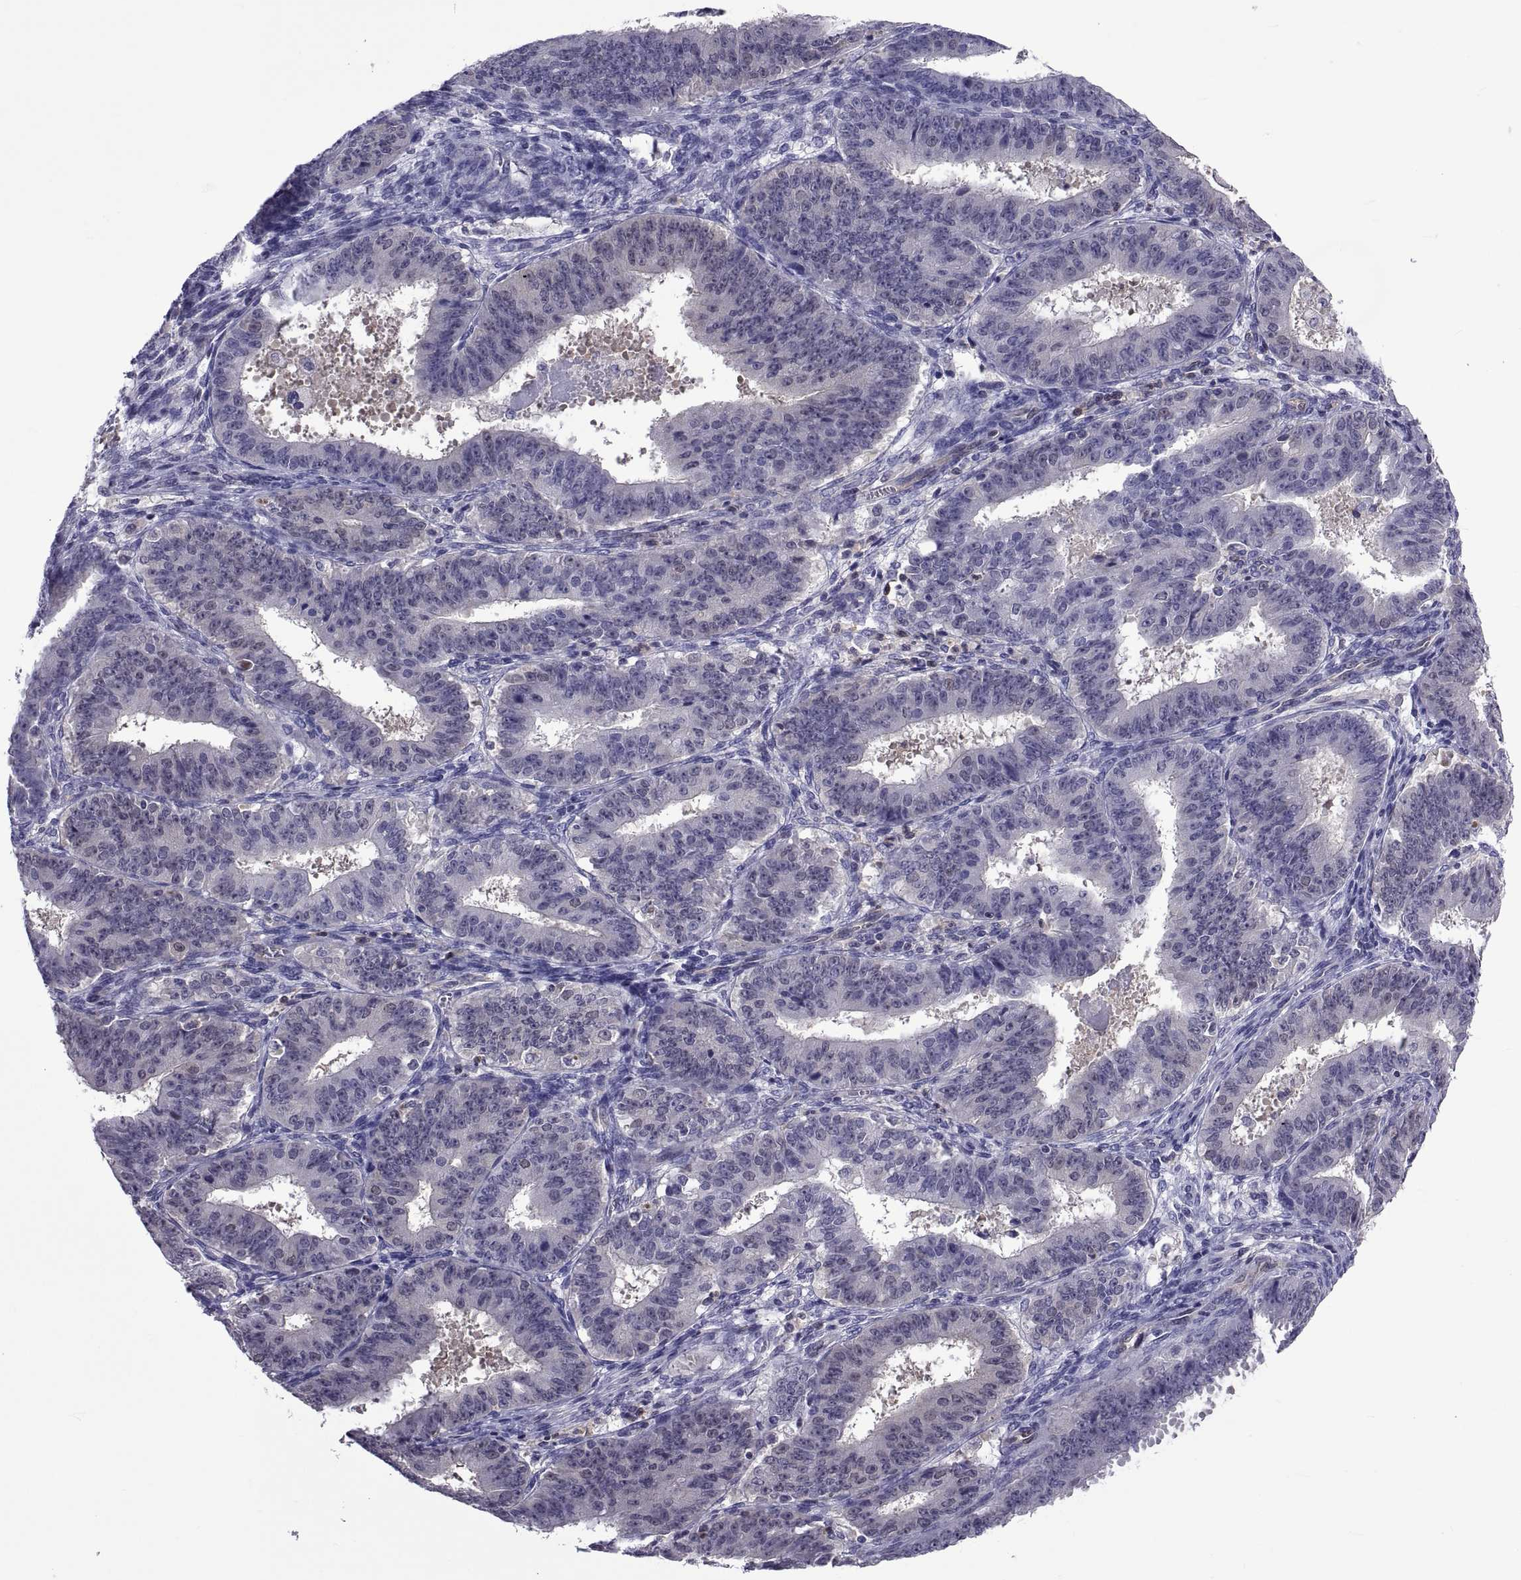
{"staining": {"intensity": "negative", "quantity": "none", "location": "none"}, "tissue": "ovarian cancer", "cell_type": "Tumor cells", "image_type": "cancer", "snomed": [{"axis": "morphology", "description": "Carcinoma, endometroid"}, {"axis": "topography", "description": "Ovary"}], "caption": "This is a histopathology image of immunohistochemistry (IHC) staining of ovarian endometroid carcinoma, which shows no staining in tumor cells.", "gene": "LCN9", "patient": {"sex": "female", "age": 42}}